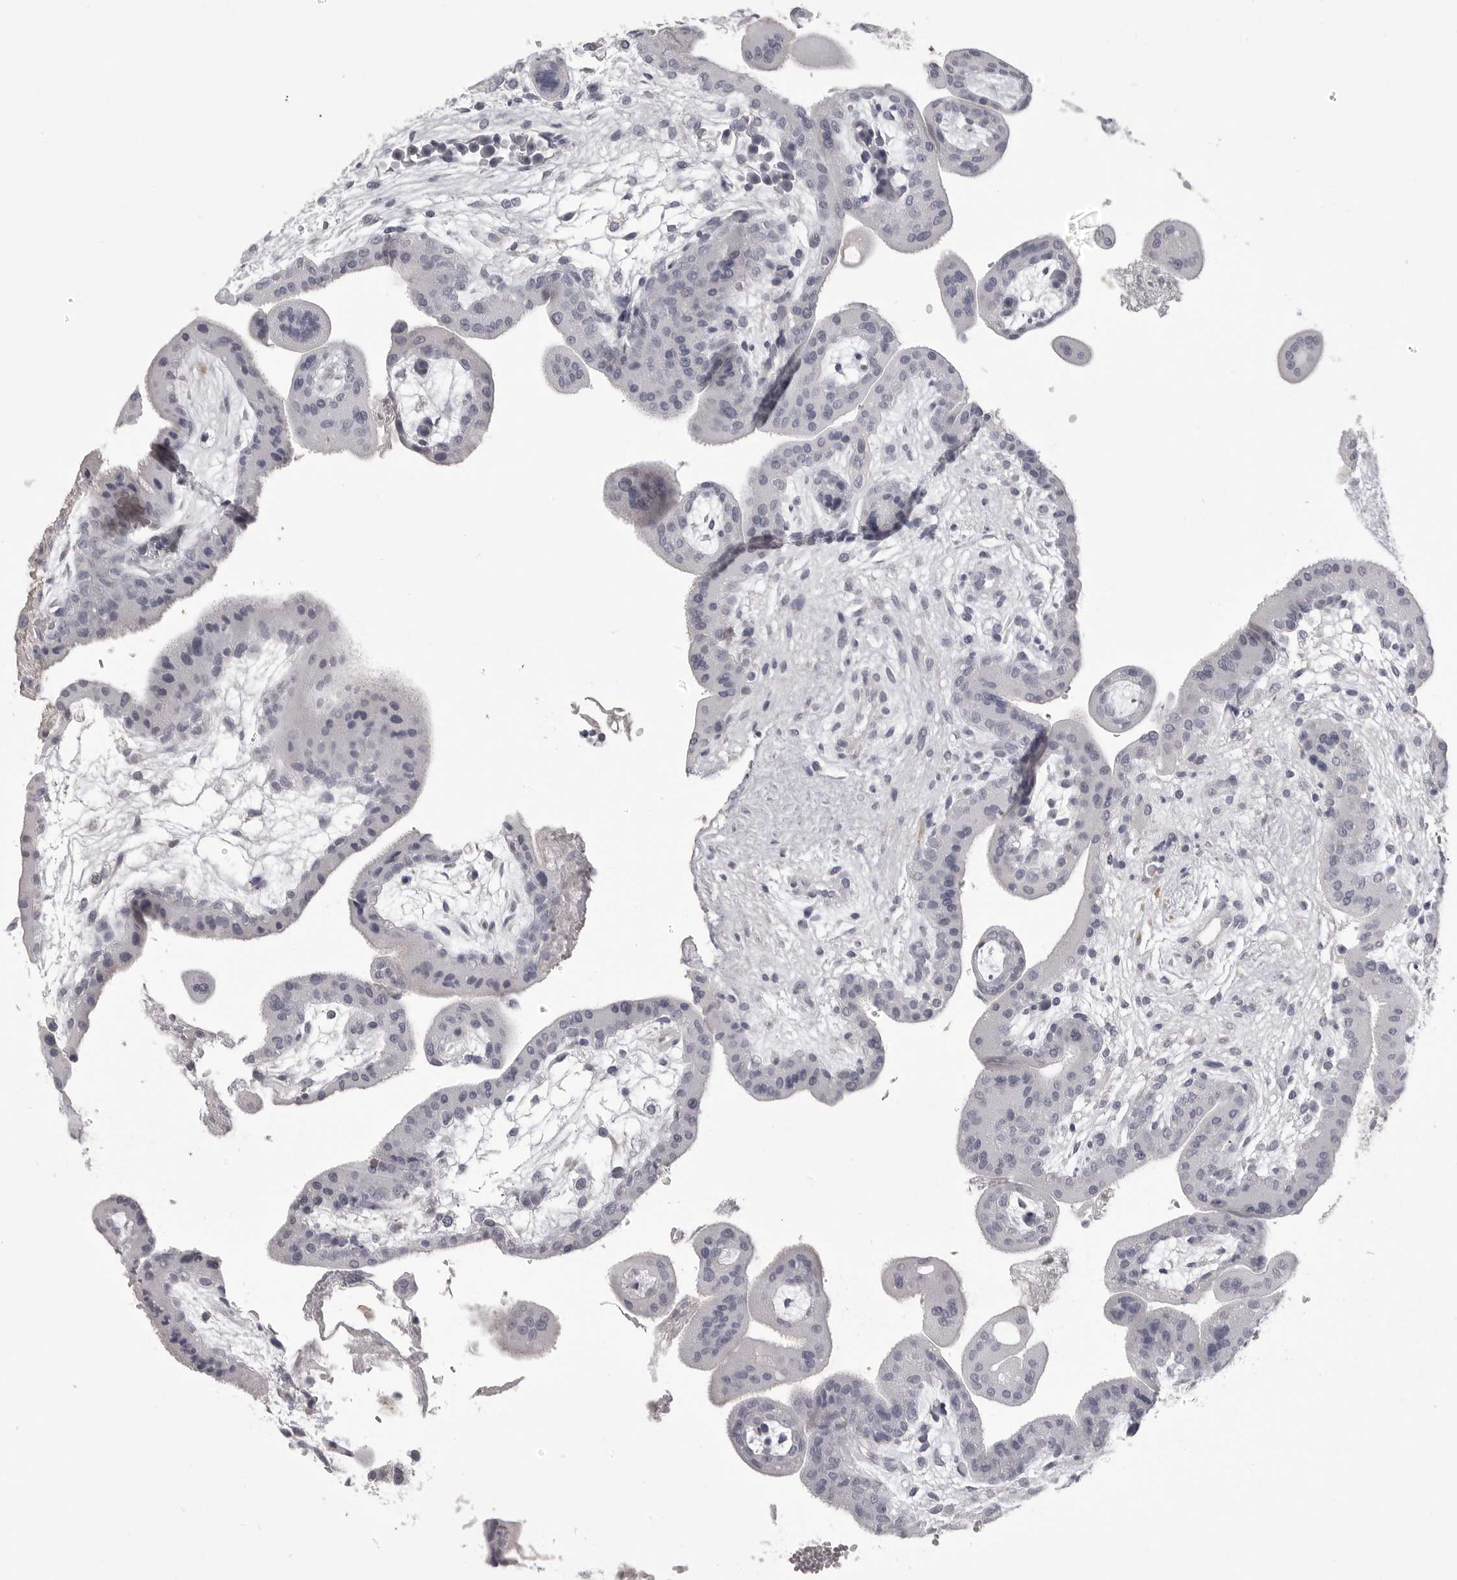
{"staining": {"intensity": "negative", "quantity": "none", "location": "none"}, "tissue": "placenta", "cell_type": "Decidual cells", "image_type": "normal", "snomed": [{"axis": "morphology", "description": "Normal tissue, NOS"}, {"axis": "topography", "description": "Placenta"}], "caption": "The histopathology image demonstrates no significant positivity in decidual cells of placenta.", "gene": "TIMP1", "patient": {"sex": "female", "age": 35}}